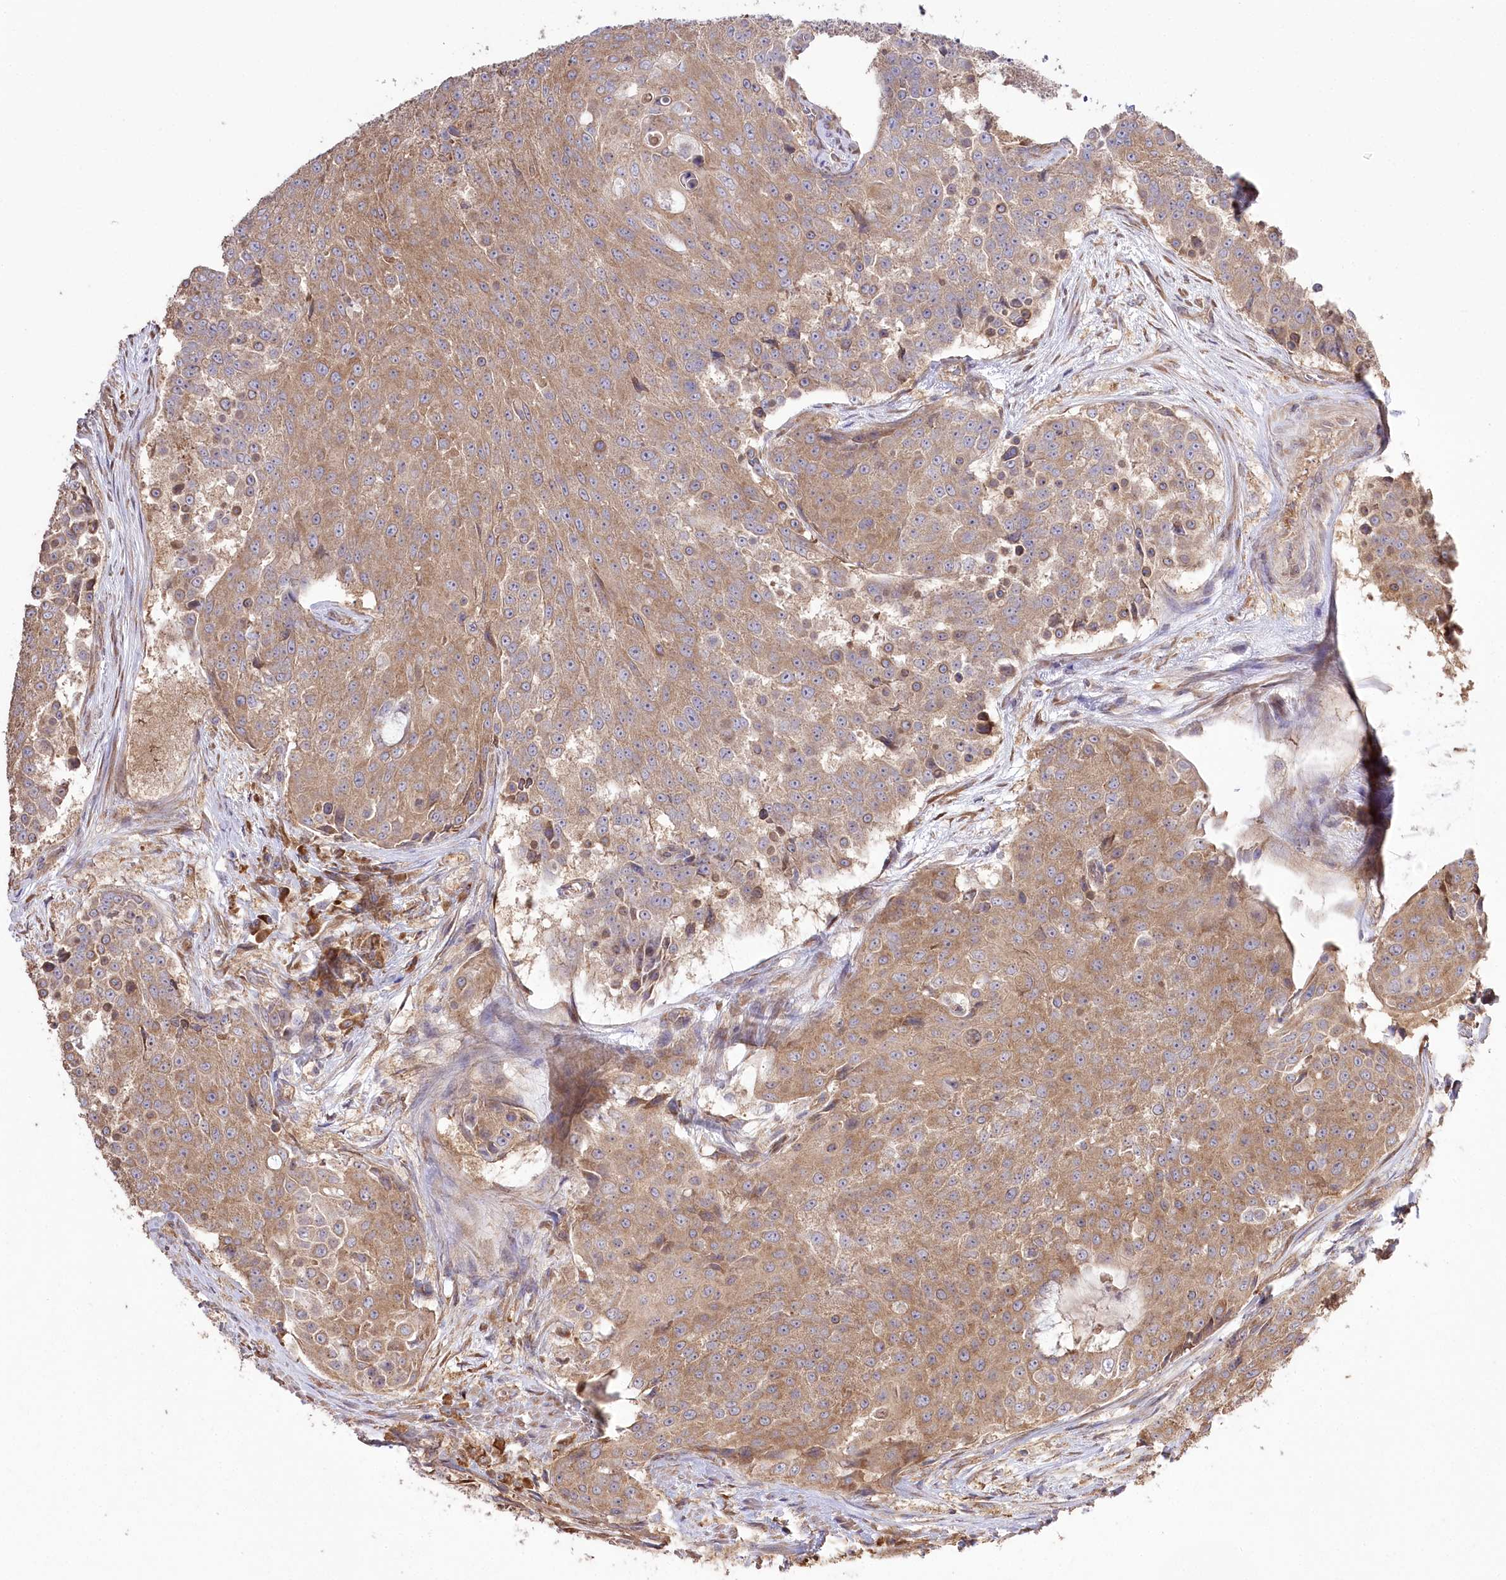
{"staining": {"intensity": "moderate", "quantity": ">75%", "location": "cytoplasmic/membranous"}, "tissue": "urothelial cancer", "cell_type": "Tumor cells", "image_type": "cancer", "snomed": [{"axis": "morphology", "description": "Urothelial carcinoma, High grade"}, {"axis": "topography", "description": "Urinary bladder"}], "caption": "Immunohistochemical staining of human urothelial carcinoma (high-grade) demonstrates medium levels of moderate cytoplasmic/membranous positivity in about >75% of tumor cells.", "gene": "PRSS53", "patient": {"sex": "female", "age": 63}}